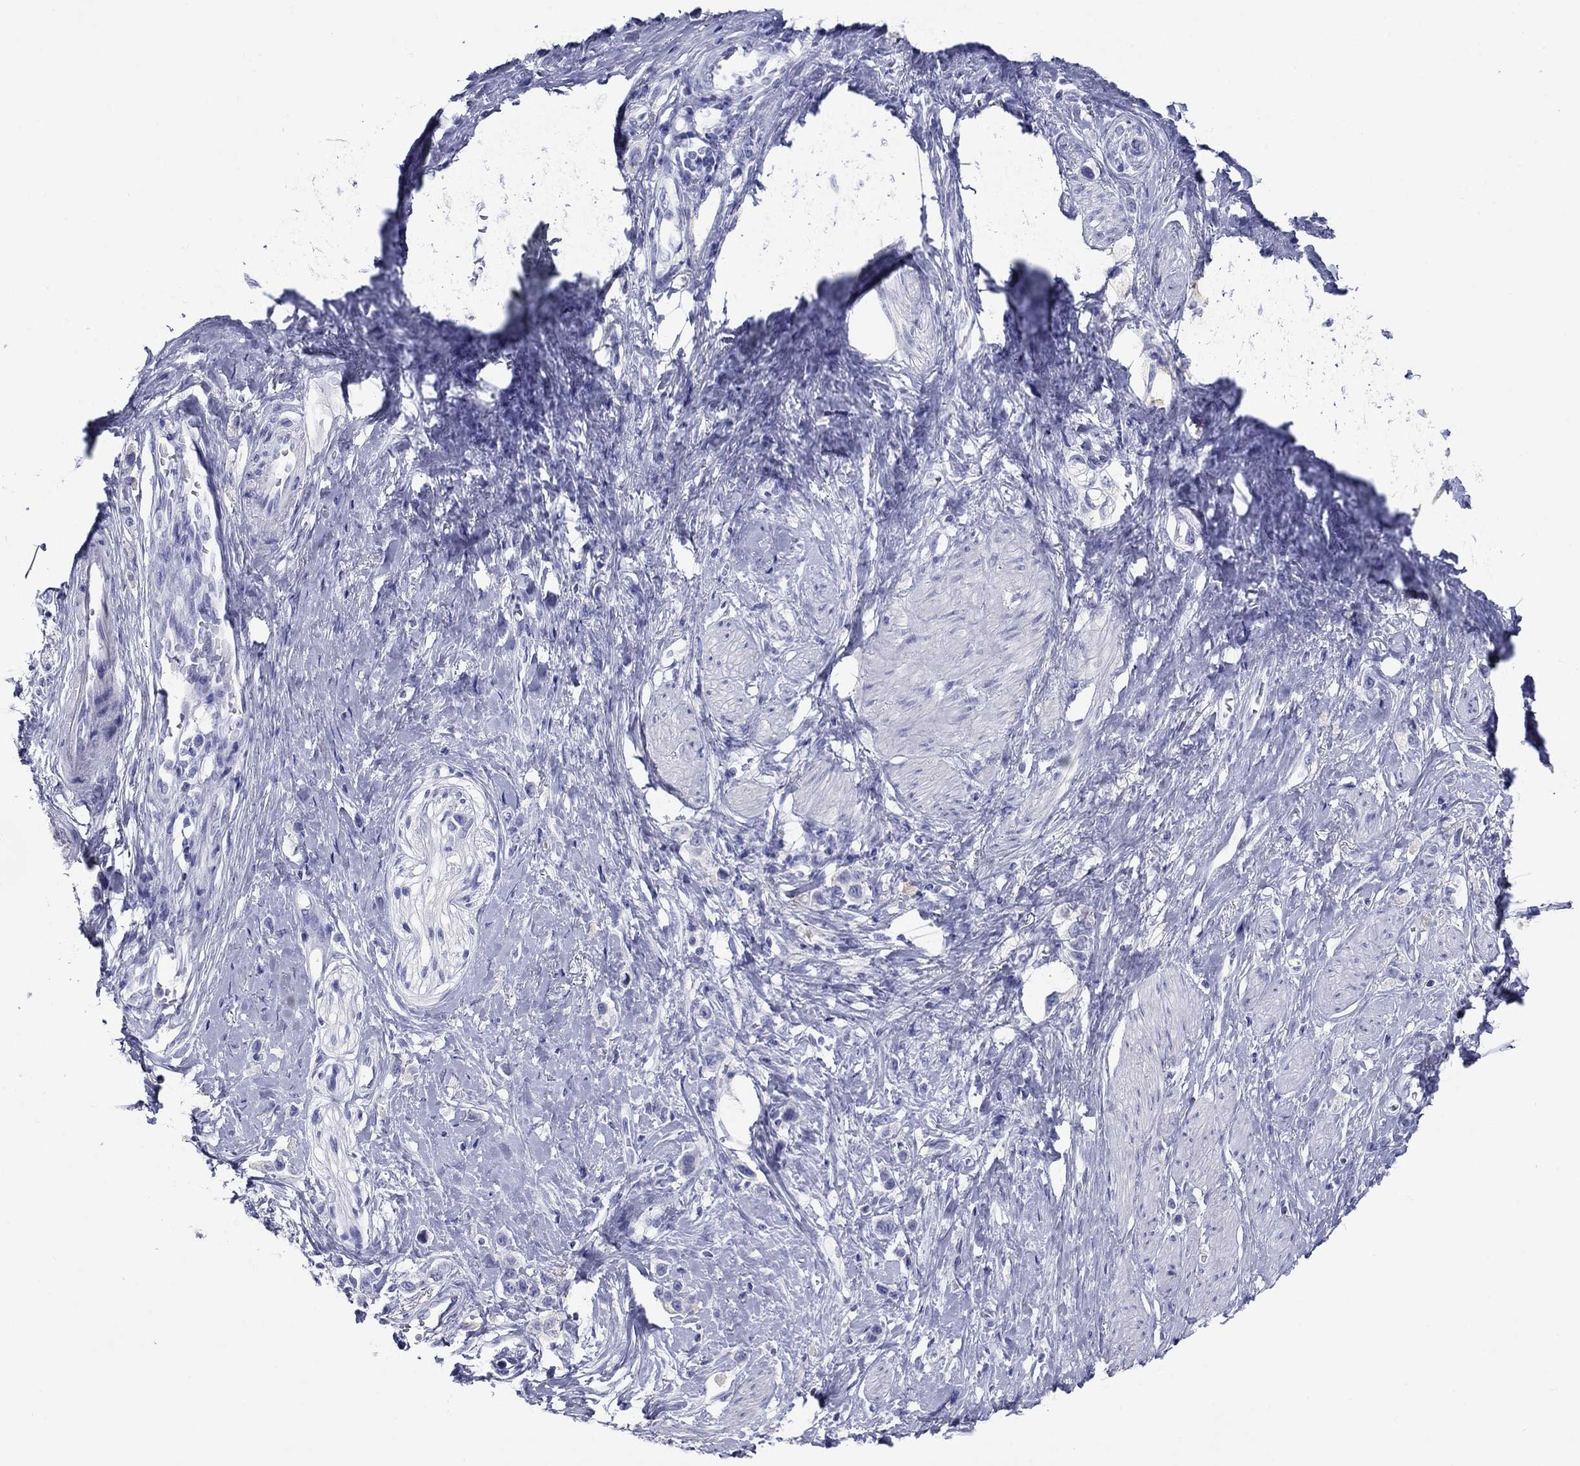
{"staining": {"intensity": "negative", "quantity": "none", "location": "none"}, "tissue": "stomach cancer", "cell_type": "Tumor cells", "image_type": "cancer", "snomed": [{"axis": "morphology", "description": "Normal tissue, NOS"}, {"axis": "morphology", "description": "Adenocarcinoma, NOS"}, {"axis": "morphology", "description": "Adenocarcinoma, High grade"}, {"axis": "topography", "description": "Stomach, upper"}, {"axis": "topography", "description": "Stomach"}], "caption": "The micrograph displays no significant expression in tumor cells of adenocarcinoma (high-grade) (stomach).", "gene": "ATP4A", "patient": {"sex": "female", "age": 65}}